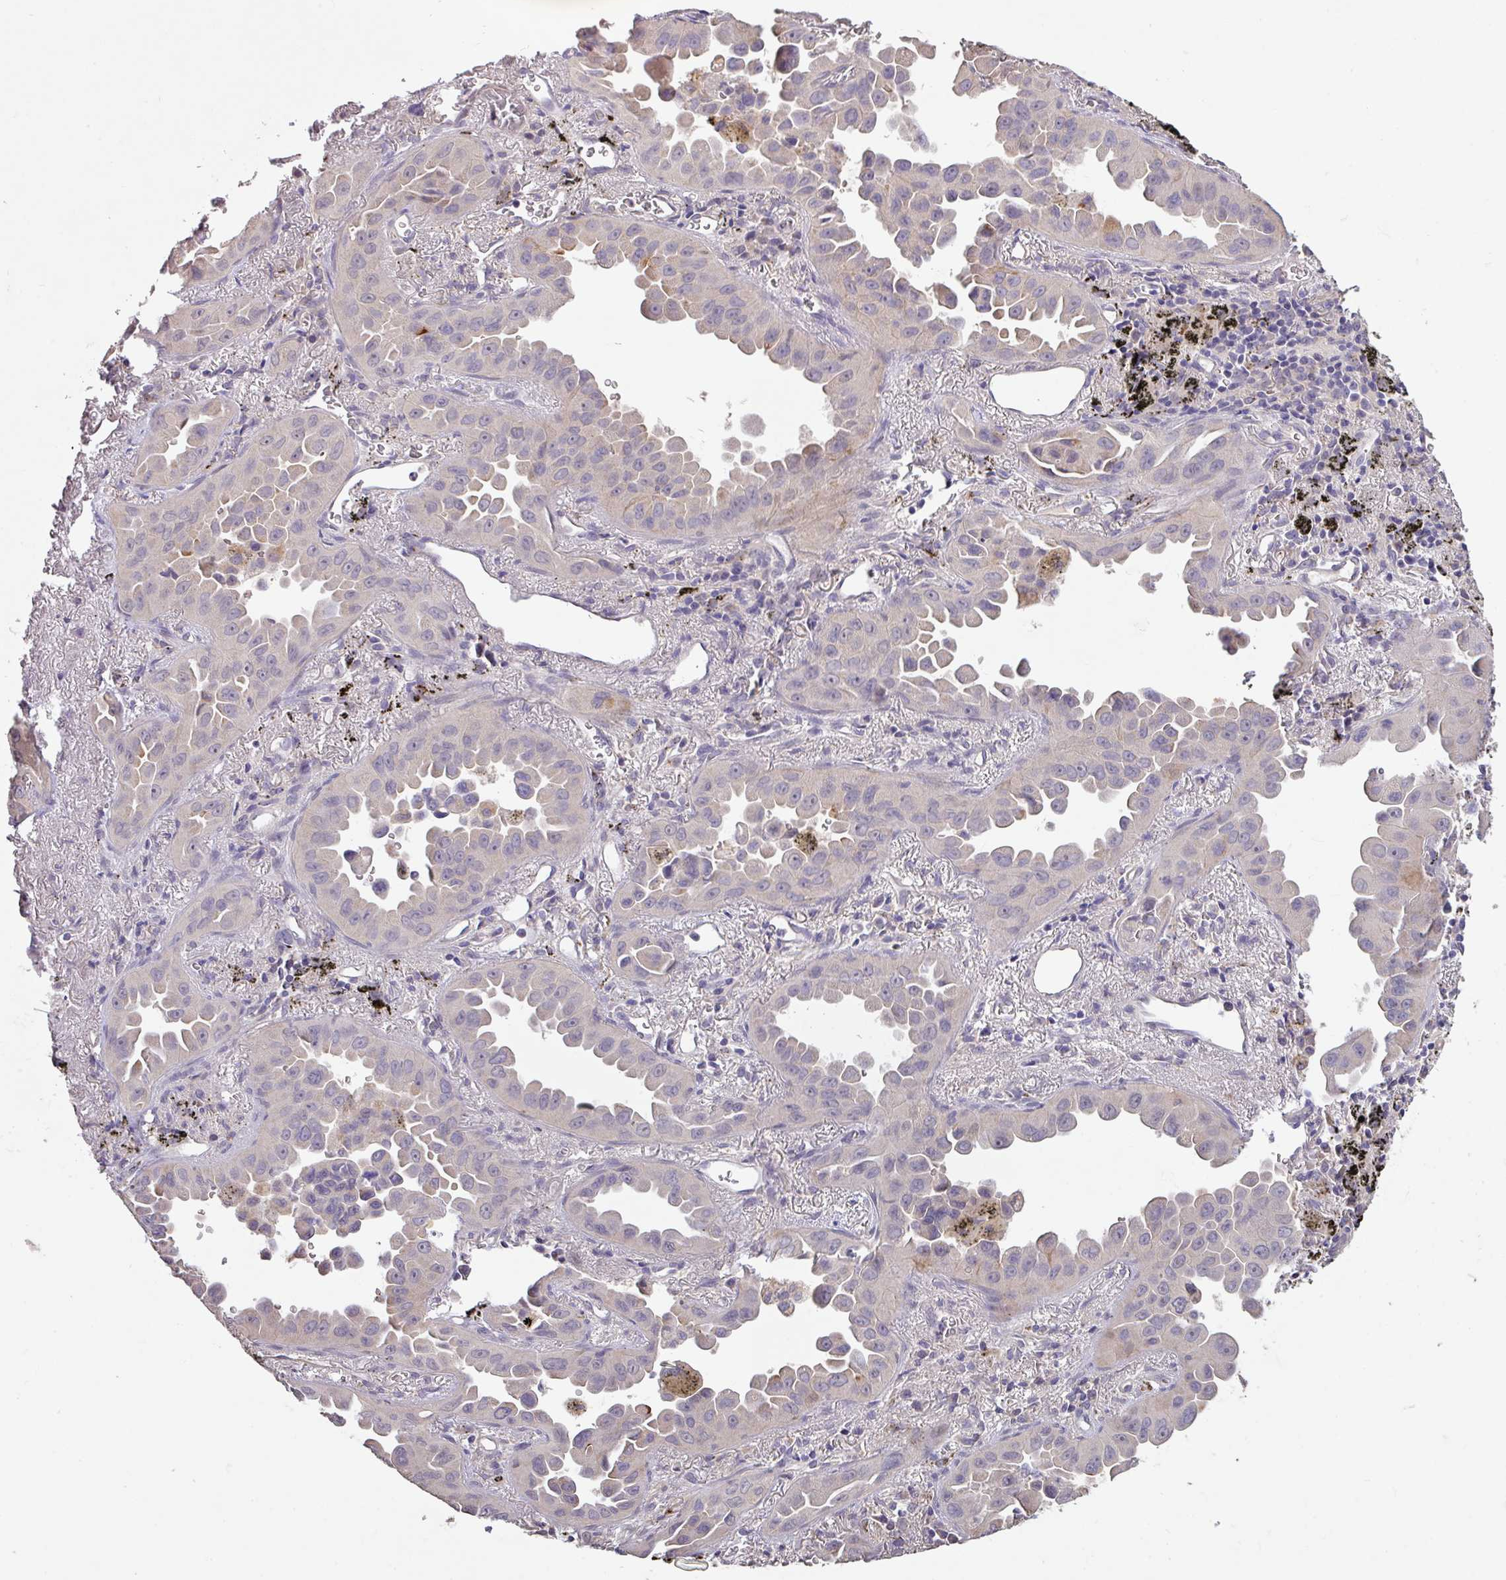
{"staining": {"intensity": "negative", "quantity": "none", "location": "none"}, "tissue": "lung cancer", "cell_type": "Tumor cells", "image_type": "cancer", "snomed": [{"axis": "morphology", "description": "Adenocarcinoma, NOS"}, {"axis": "topography", "description": "Lung"}], "caption": "This is an IHC histopathology image of human lung cancer (adenocarcinoma). There is no staining in tumor cells.", "gene": "PRADC1", "patient": {"sex": "male", "age": 68}}